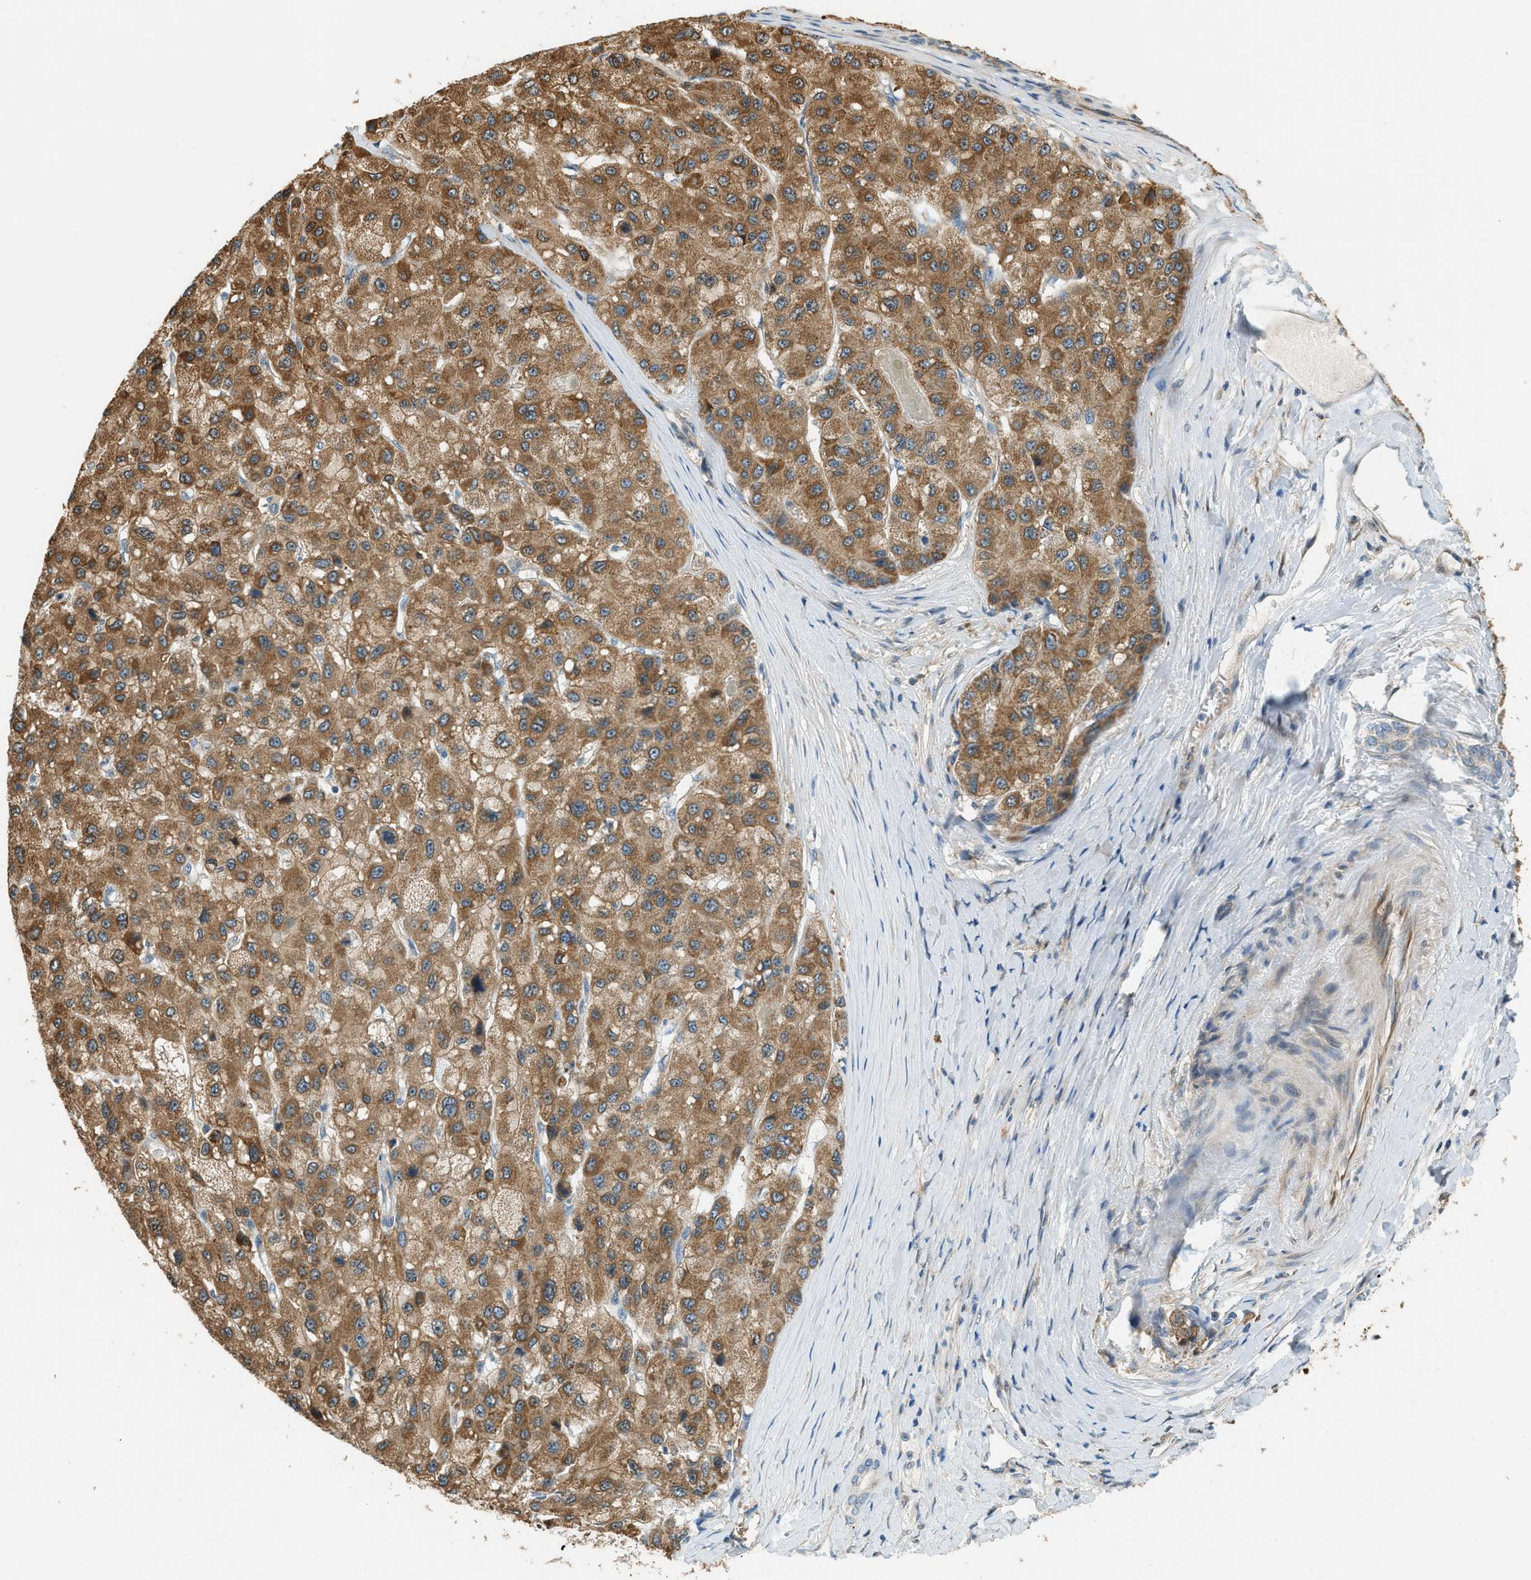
{"staining": {"intensity": "moderate", "quantity": ">75%", "location": "cytoplasmic/membranous"}, "tissue": "liver cancer", "cell_type": "Tumor cells", "image_type": "cancer", "snomed": [{"axis": "morphology", "description": "Carcinoma, Hepatocellular, NOS"}, {"axis": "topography", "description": "Liver"}], "caption": "The photomicrograph displays immunohistochemical staining of hepatocellular carcinoma (liver). There is moderate cytoplasmic/membranous positivity is present in approximately >75% of tumor cells. The staining is performed using DAB brown chromogen to label protein expression. The nuclei are counter-stained blue using hematoxylin.", "gene": "PIGG", "patient": {"sex": "male", "age": 80}}